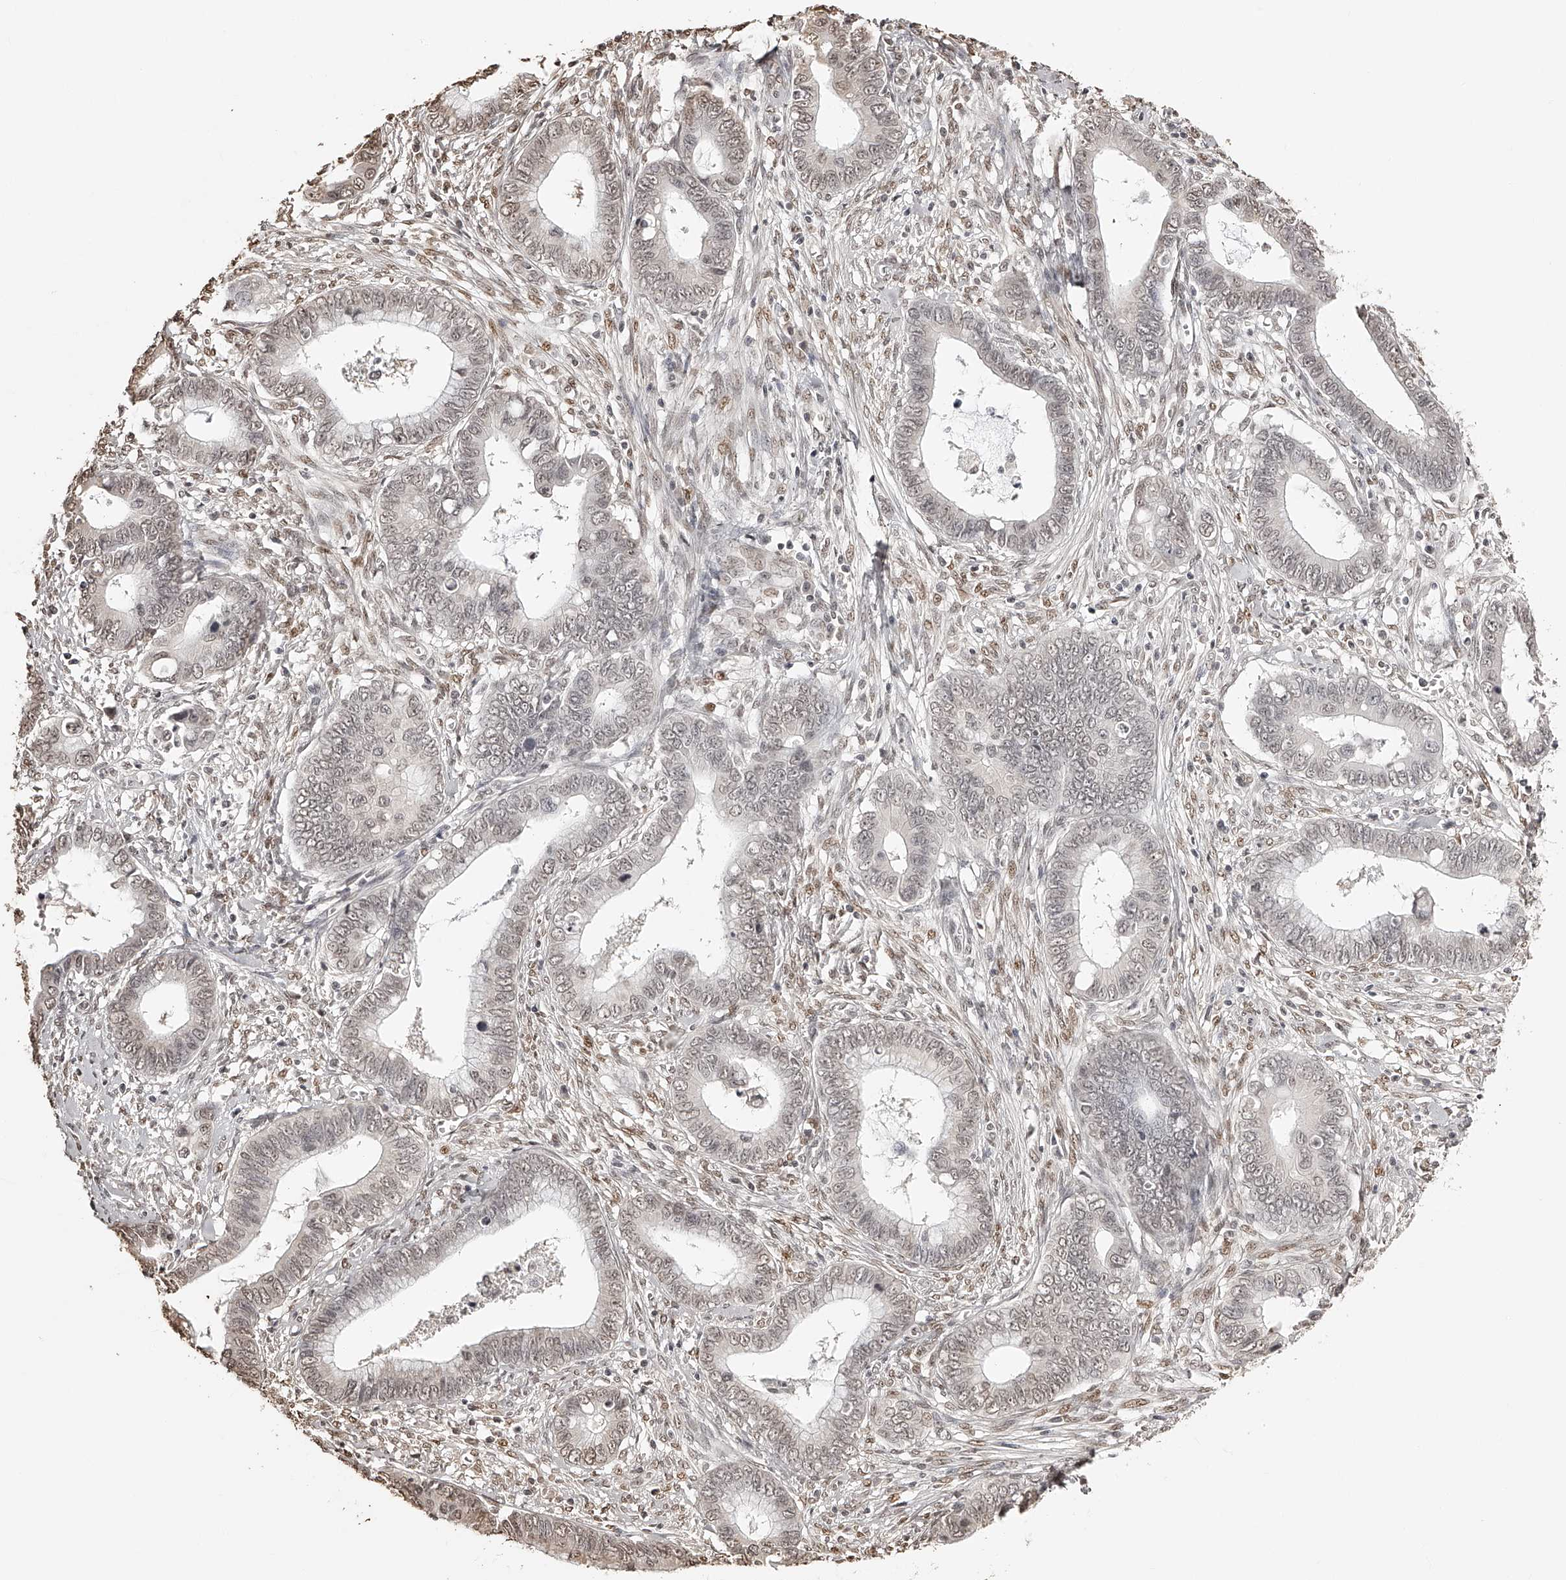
{"staining": {"intensity": "weak", "quantity": "25%-75%", "location": "nuclear"}, "tissue": "cervical cancer", "cell_type": "Tumor cells", "image_type": "cancer", "snomed": [{"axis": "morphology", "description": "Adenocarcinoma, NOS"}, {"axis": "topography", "description": "Cervix"}], "caption": "Cervical adenocarcinoma stained with a protein marker reveals weak staining in tumor cells.", "gene": "ZNF503", "patient": {"sex": "female", "age": 44}}